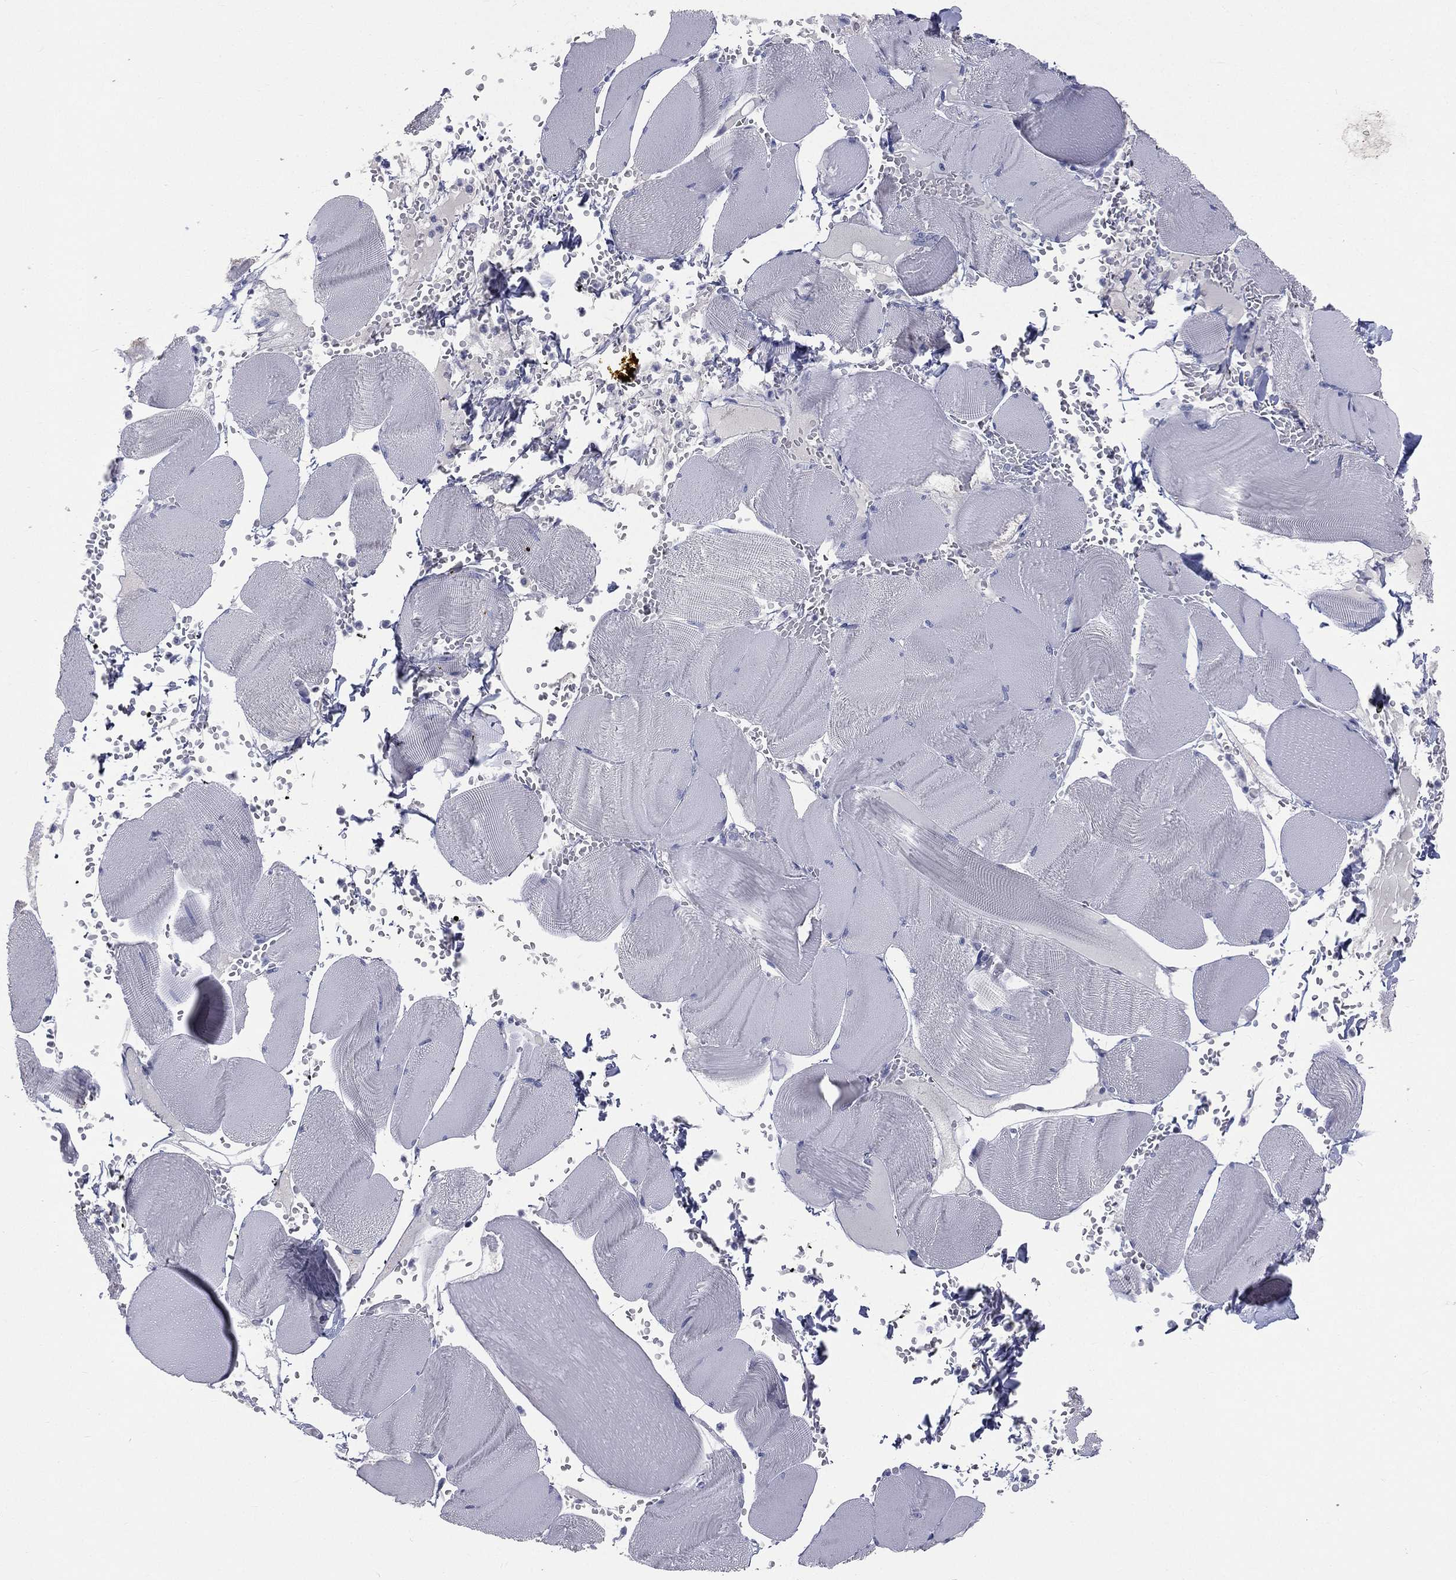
{"staining": {"intensity": "negative", "quantity": "none", "location": "none"}, "tissue": "skeletal muscle", "cell_type": "Myocytes", "image_type": "normal", "snomed": [{"axis": "morphology", "description": "Normal tissue, NOS"}, {"axis": "topography", "description": "Skeletal muscle"}], "caption": "The immunohistochemistry (IHC) image has no significant positivity in myocytes of skeletal muscle.", "gene": "STK31", "patient": {"sex": "male", "age": 56}}